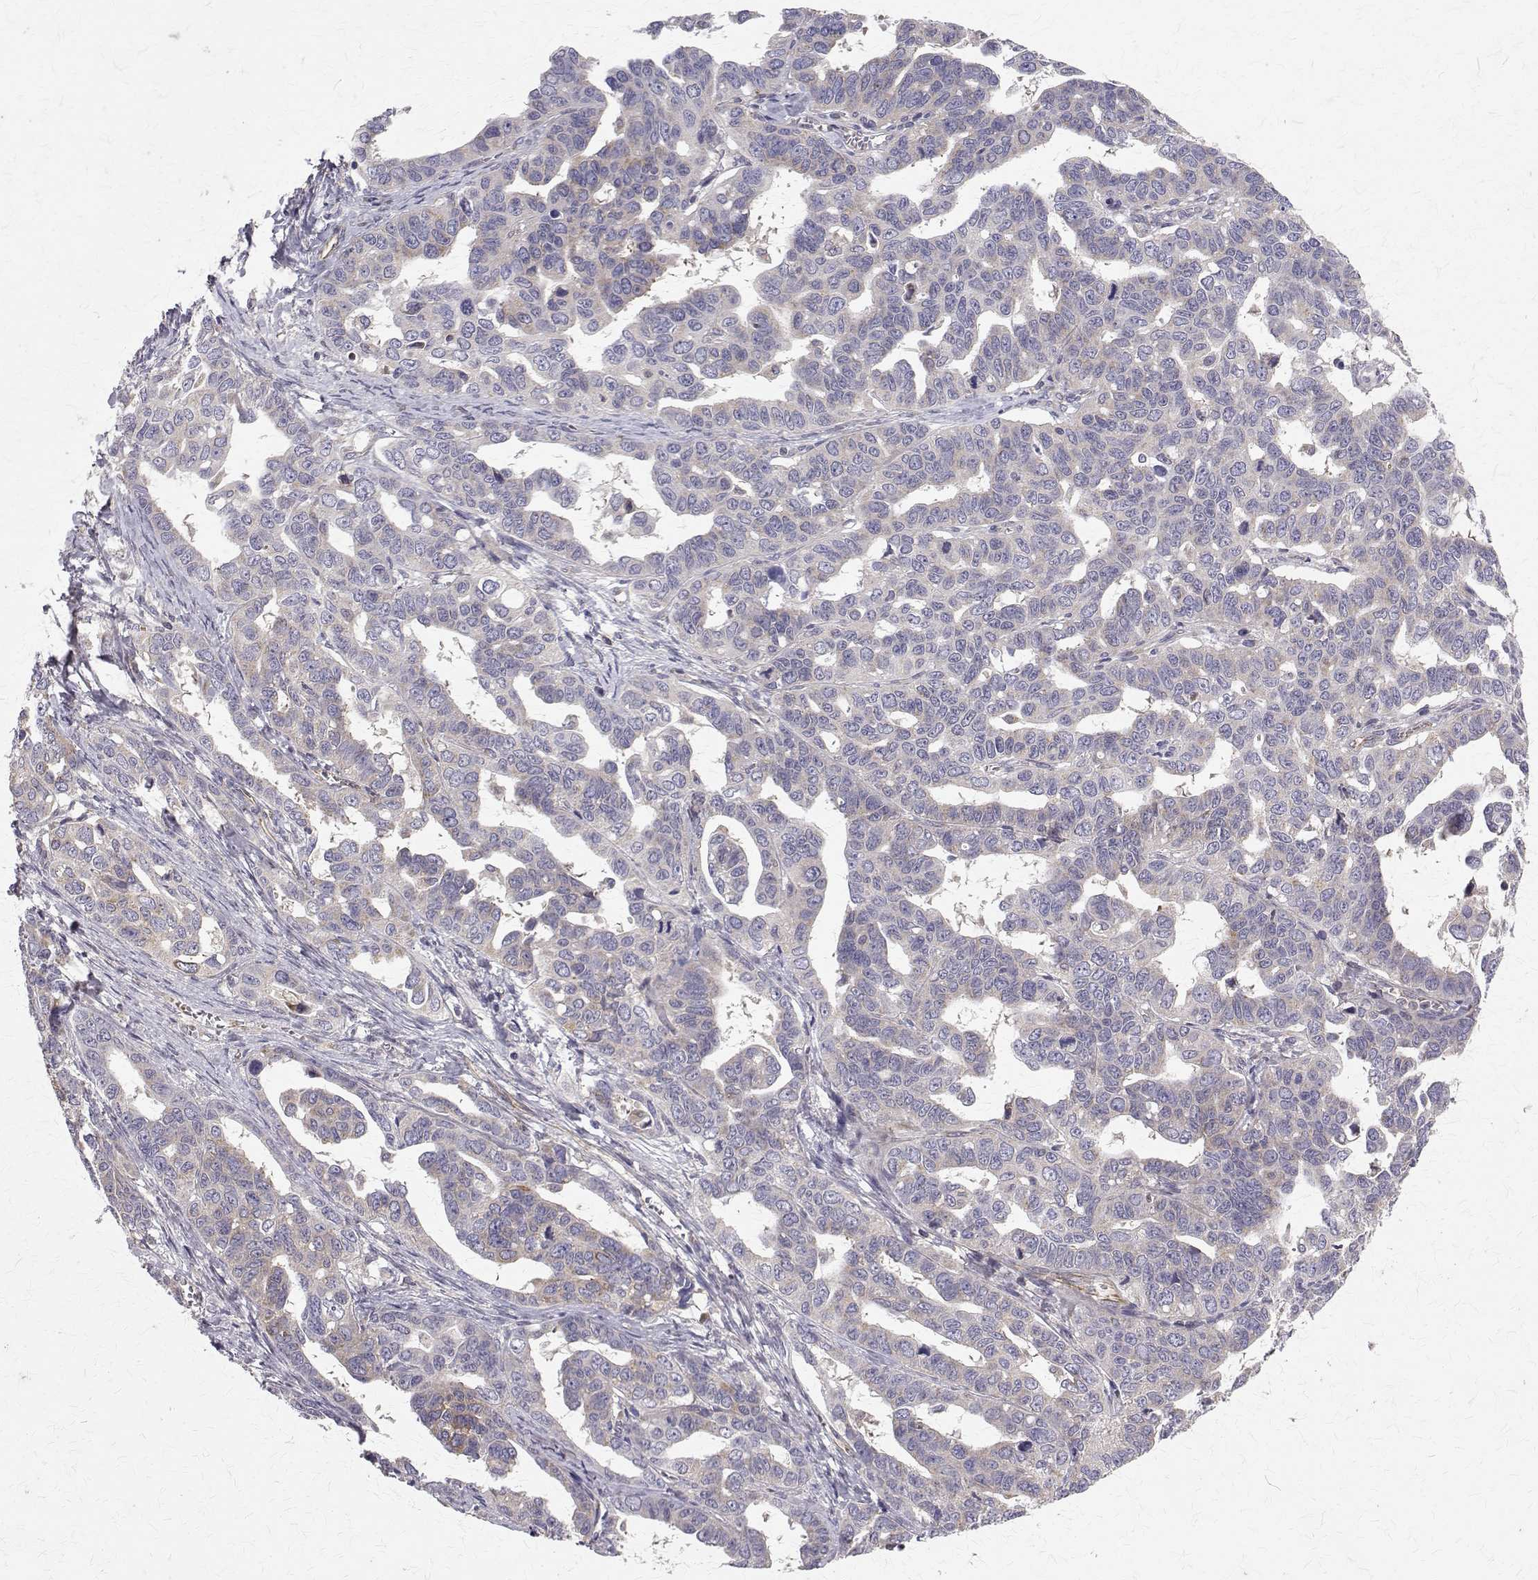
{"staining": {"intensity": "negative", "quantity": "none", "location": "none"}, "tissue": "ovarian cancer", "cell_type": "Tumor cells", "image_type": "cancer", "snomed": [{"axis": "morphology", "description": "Cystadenocarcinoma, serous, NOS"}, {"axis": "topography", "description": "Ovary"}], "caption": "IHC histopathology image of neoplastic tissue: human ovarian serous cystadenocarcinoma stained with DAB (3,3'-diaminobenzidine) reveals no significant protein expression in tumor cells.", "gene": "ARFGAP1", "patient": {"sex": "female", "age": 69}}